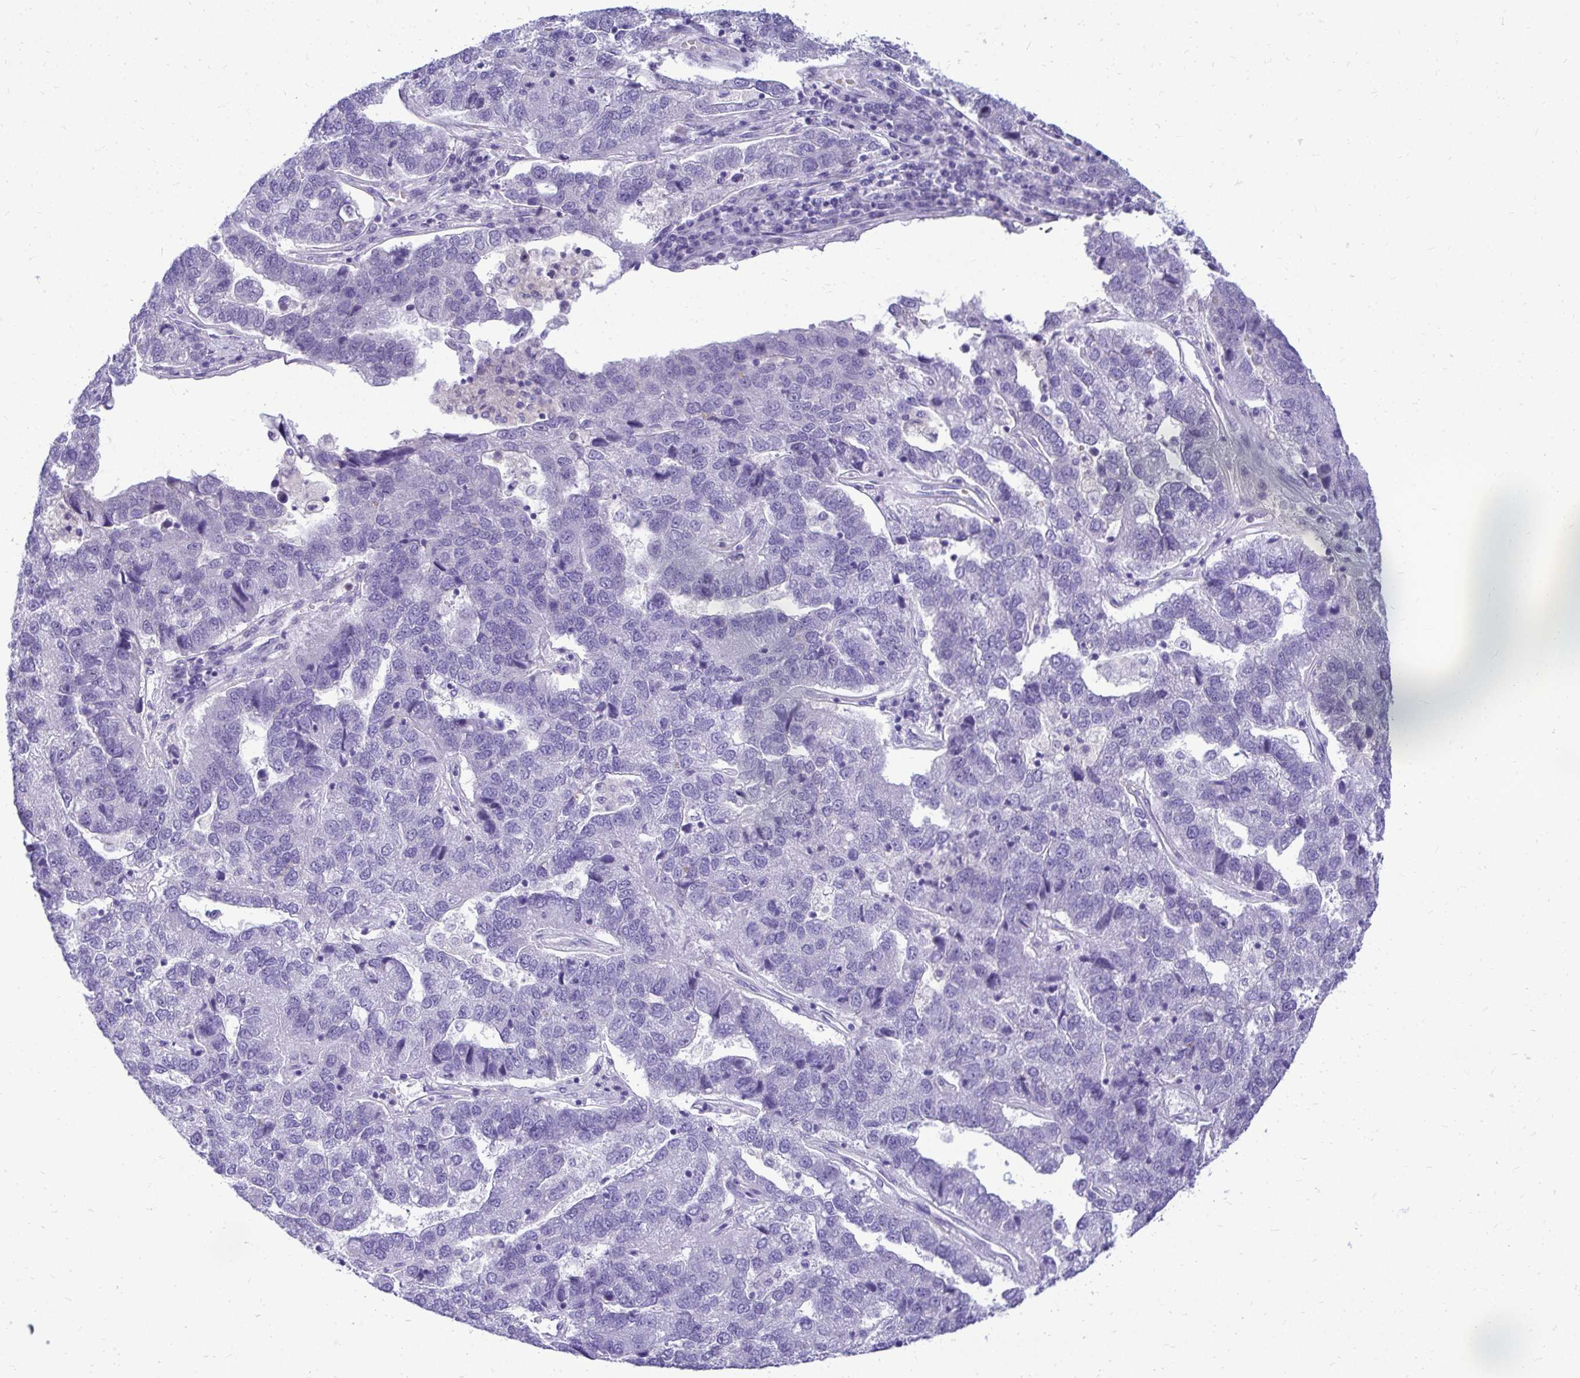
{"staining": {"intensity": "negative", "quantity": "none", "location": "none"}, "tissue": "pancreatic cancer", "cell_type": "Tumor cells", "image_type": "cancer", "snomed": [{"axis": "morphology", "description": "Adenocarcinoma, NOS"}, {"axis": "topography", "description": "Pancreas"}], "caption": "Immunohistochemistry (IHC) histopathology image of neoplastic tissue: adenocarcinoma (pancreatic) stained with DAB shows no significant protein positivity in tumor cells. (DAB immunohistochemistry with hematoxylin counter stain).", "gene": "ZSWIM9", "patient": {"sex": "female", "age": 61}}